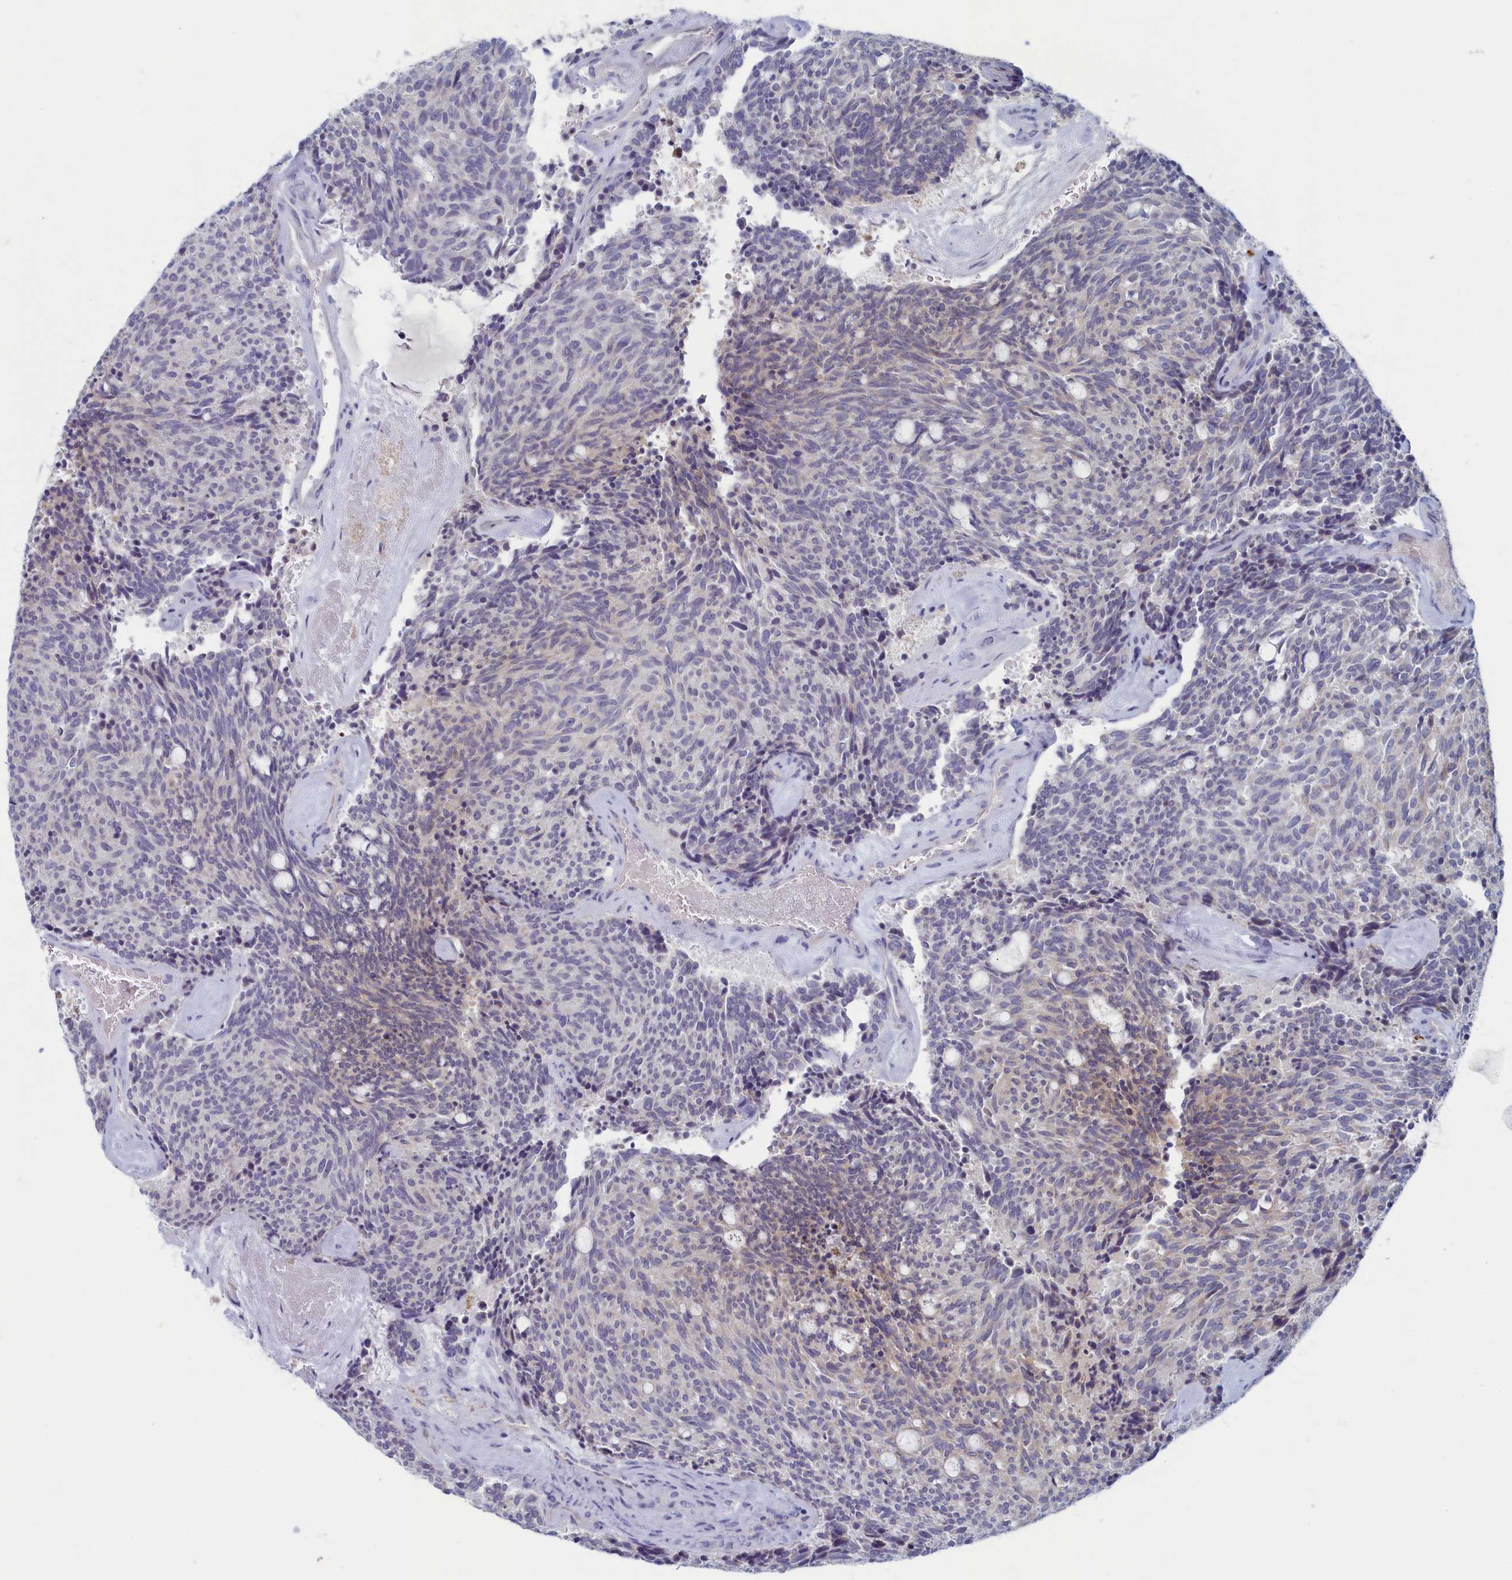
{"staining": {"intensity": "negative", "quantity": "none", "location": "none"}, "tissue": "carcinoid", "cell_type": "Tumor cells", "image_type": "cancer", "snomed": [{"axis": "morphology", "description": "Carcinoid, malignant, NOS"}, {"axis": "topography", "description": "Pancreas"}], "caption": "A micrograph of carcinoid stained for a protein displays no brown staining in tumor cells.", "gene": "WDR76", "patient": {"sex": "female", "age": 54}}